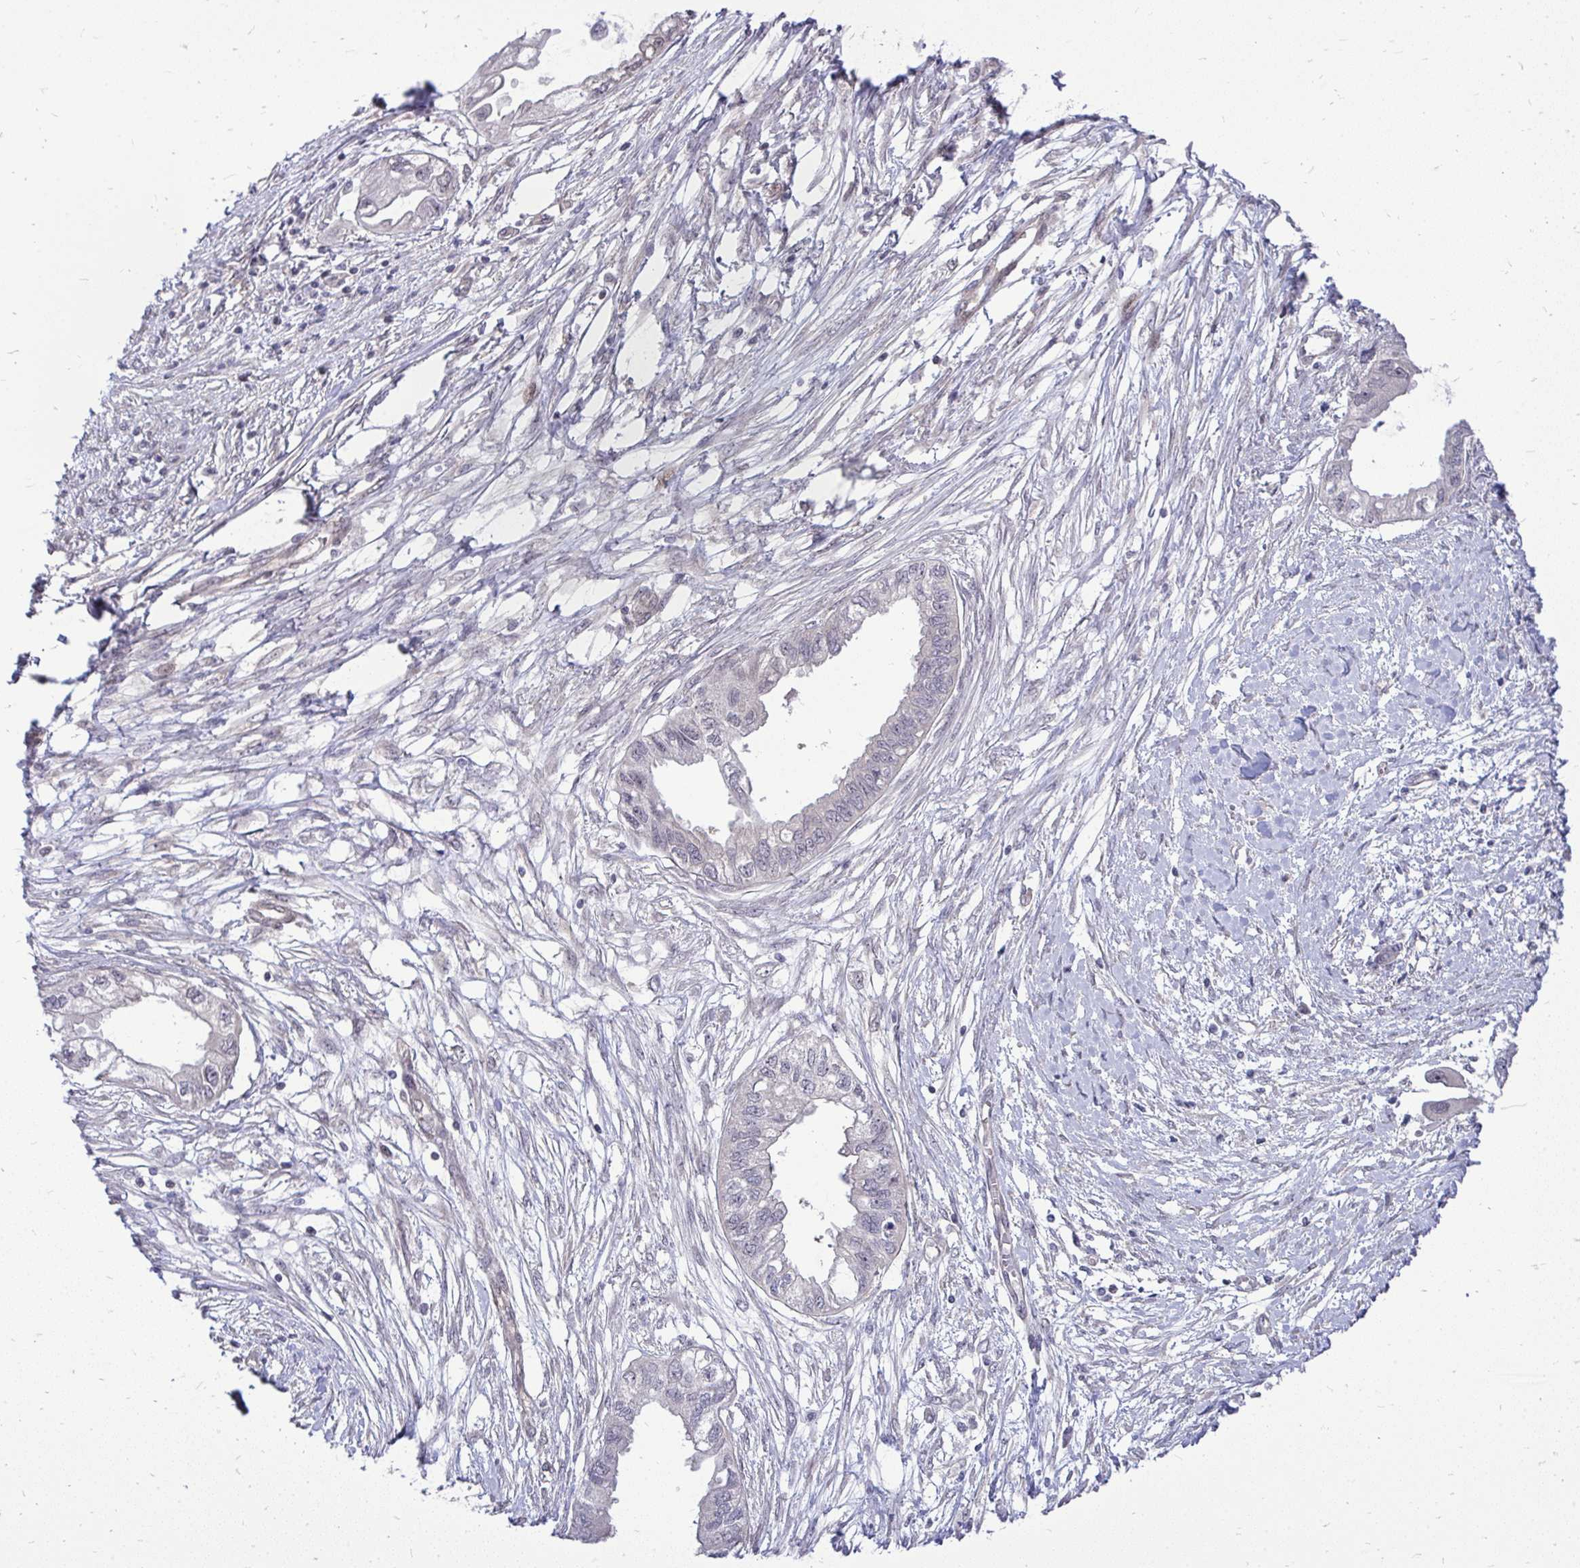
{"staining": {"intensity": "negative", "quantity": "none", "location": "none"}, "tissue": "endometrial cancer", "cell_type": "Tumor cells", "image_type": "cancer", "snomed": [{"axis": "morphology", "description": "Adenocarcinoma, NOS"}, {"axis": "morphology", "description": "Adenocarcinoma, metastatic, NOS"}, {"axis": "topography", "description": "Adipose tissue"}, {"axis": "topography", "description": "Endometrium"}], "caption": "Immunohistochemical staining of endometrial cancer reveals no significant positivity in tumor cells. (DAB (3,3'-diaminobenzidine) immunohistochemistry (IHC), high magnification).", "gene": "OR8D1", "patient": {"sex": "female", "age": 67}}